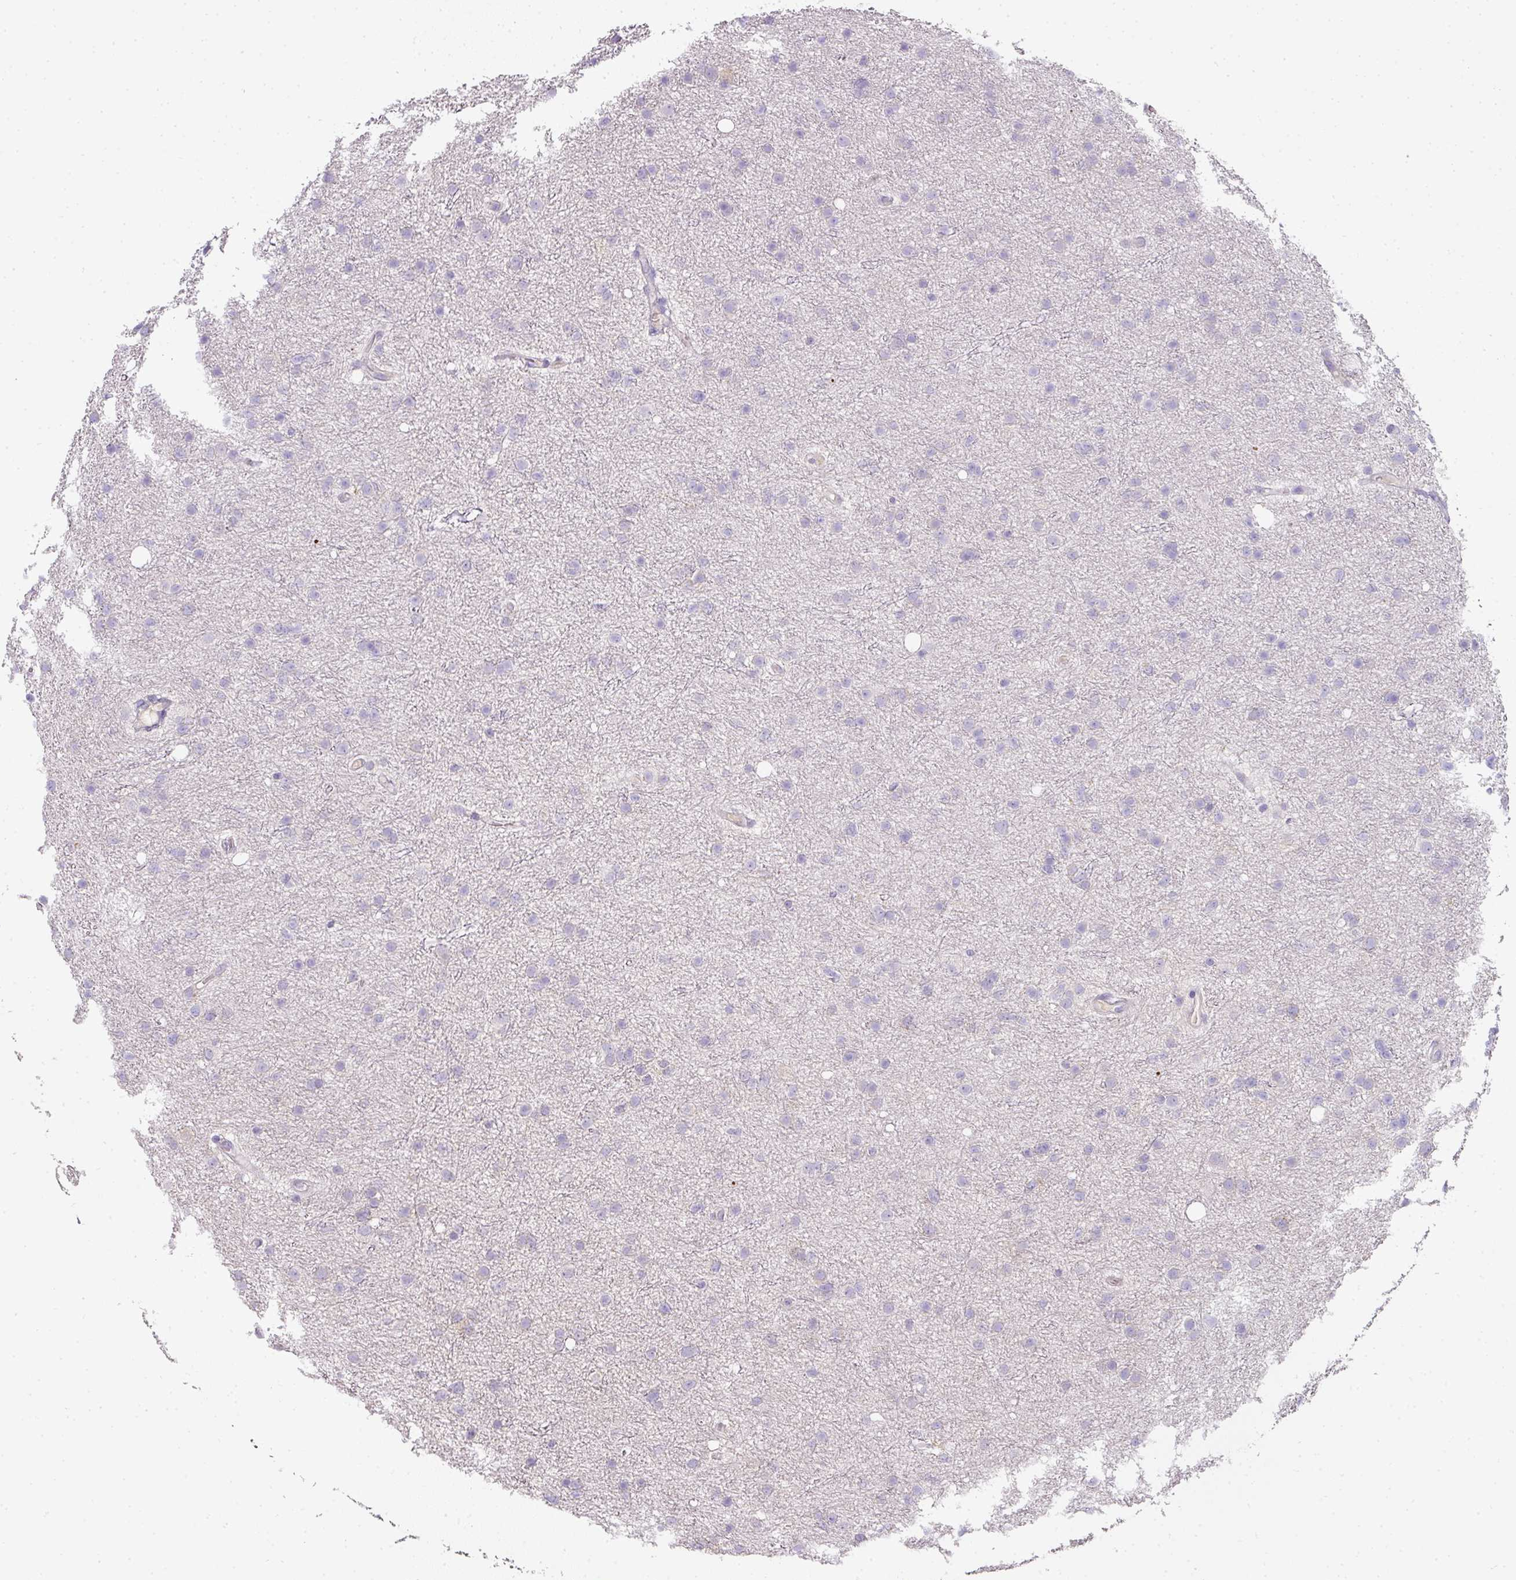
{"staining": {"intensity": "negative", "quantity": "none", "location": "none"}, "tissue": "glioma", "cell_type": "Tumor cells", "image_type": "cancer", "snomed": [{"axis": "morphology", "description": "Glioma, malignant, Low grade"}, {"axis": "topography", "description": "Cerebral cortex"}], "caption": "A high-resolution micrograph shows immunohistochemistry (IHC) staining of glioma, which demonstrates no significant staining in tumor cells. The staining is performed using DAB brown chromogen with nuclei counter-stained in using hematoxylin.", "gene": "HHEX", "patient": {"sex": "female", "age": 39}}